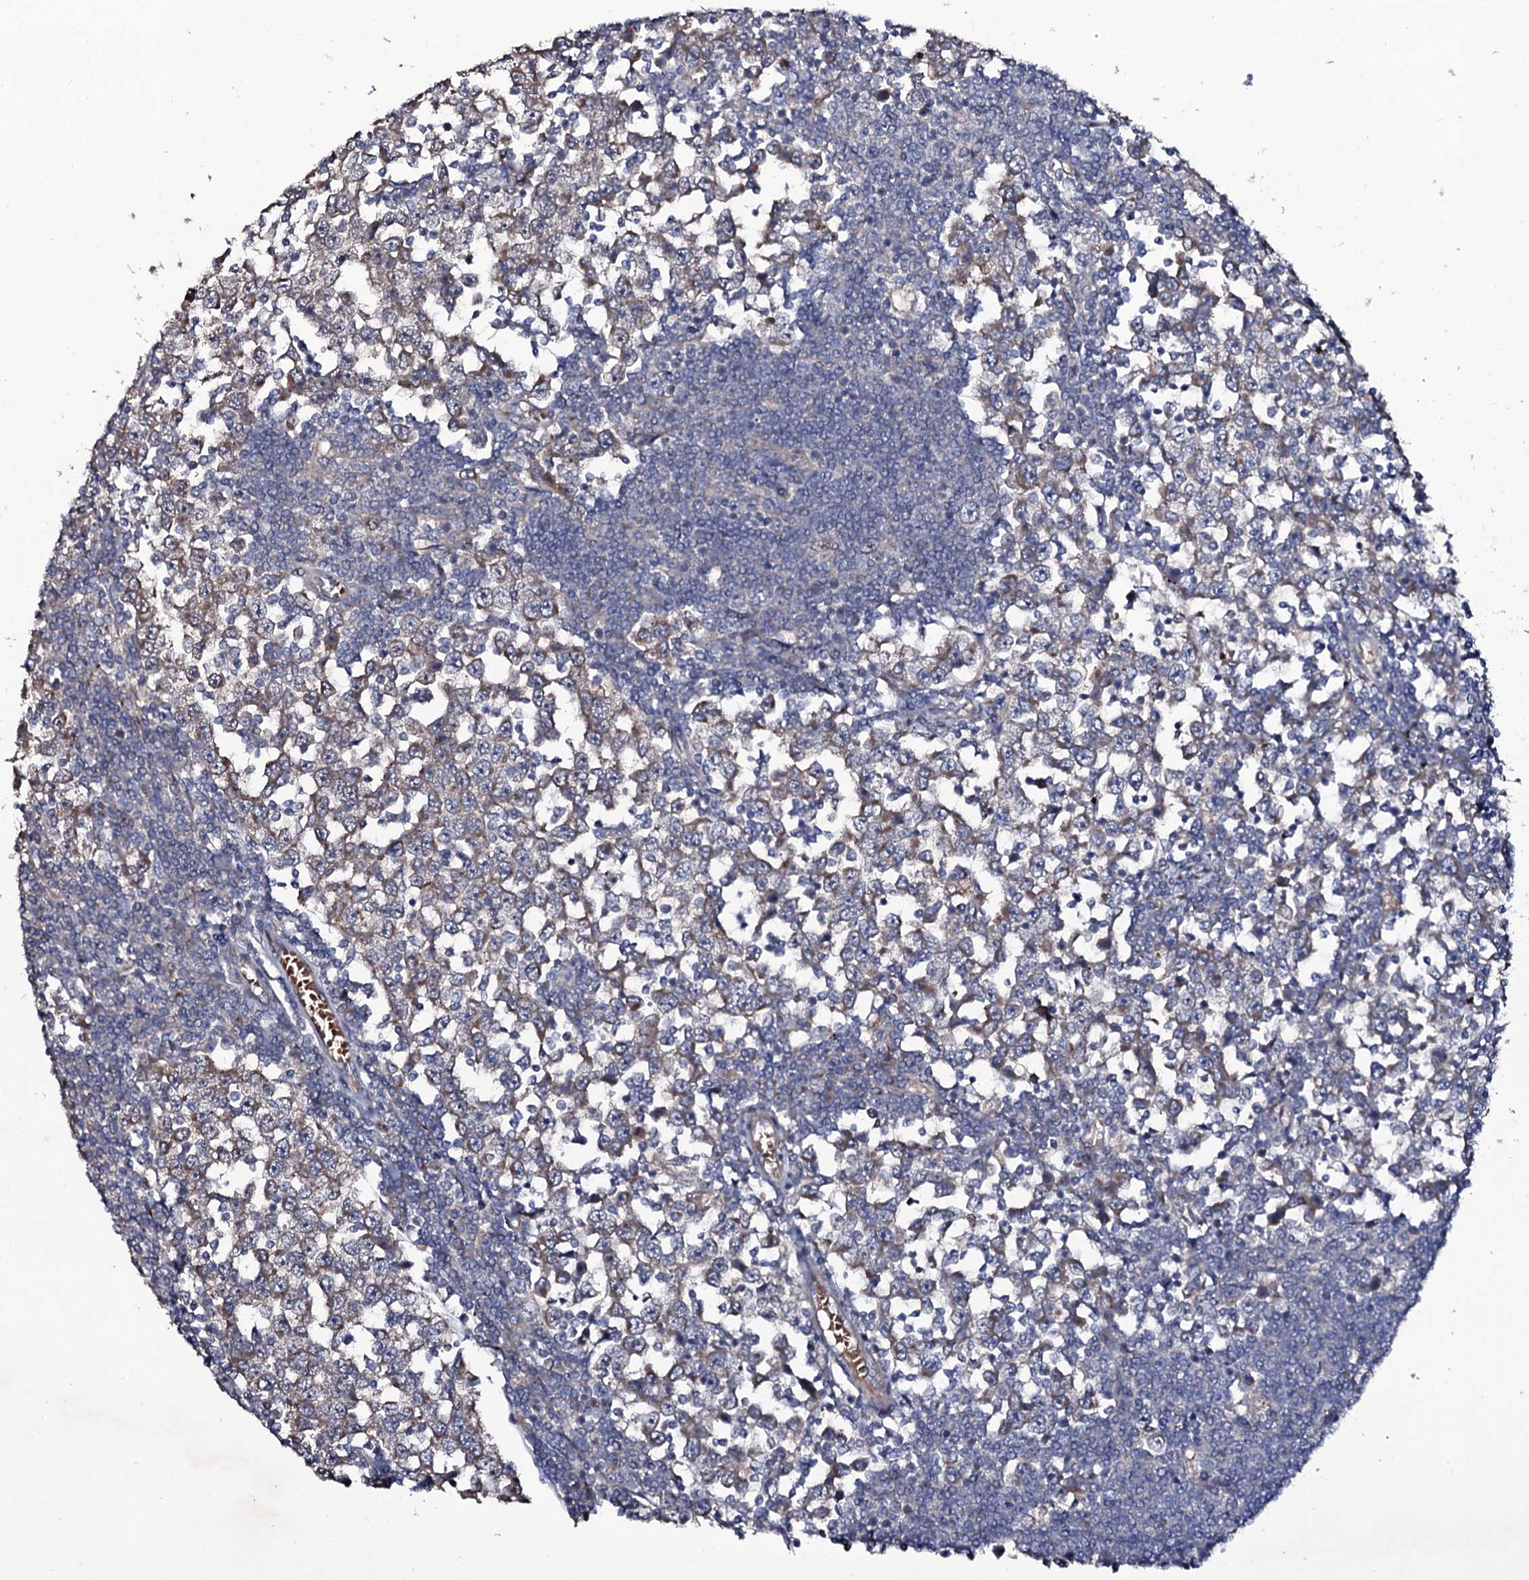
{"staining": {"intensity": "weak", "quantity": "25%-75%", "location": "cytoplasmic/membranous"}, "tissue": "testis cancer", "cell_type": "Tumor cells", "image_type": "cancer", "snomed": [{"axis": "morphology", "description": "Seminoma, NOS"}, {"axis": "topography", "description": "Testis"}], "caption": "Immunohistochemical staining of human testis cancer exhibits low levels of weak cytoplasmic/membranous expression in about 25%-75% of tumor cells. (Brightfield microscopy of DAB IHC at high magnification).", "gene": "COG6", "patient": {"sex": "male", "age": 65}}